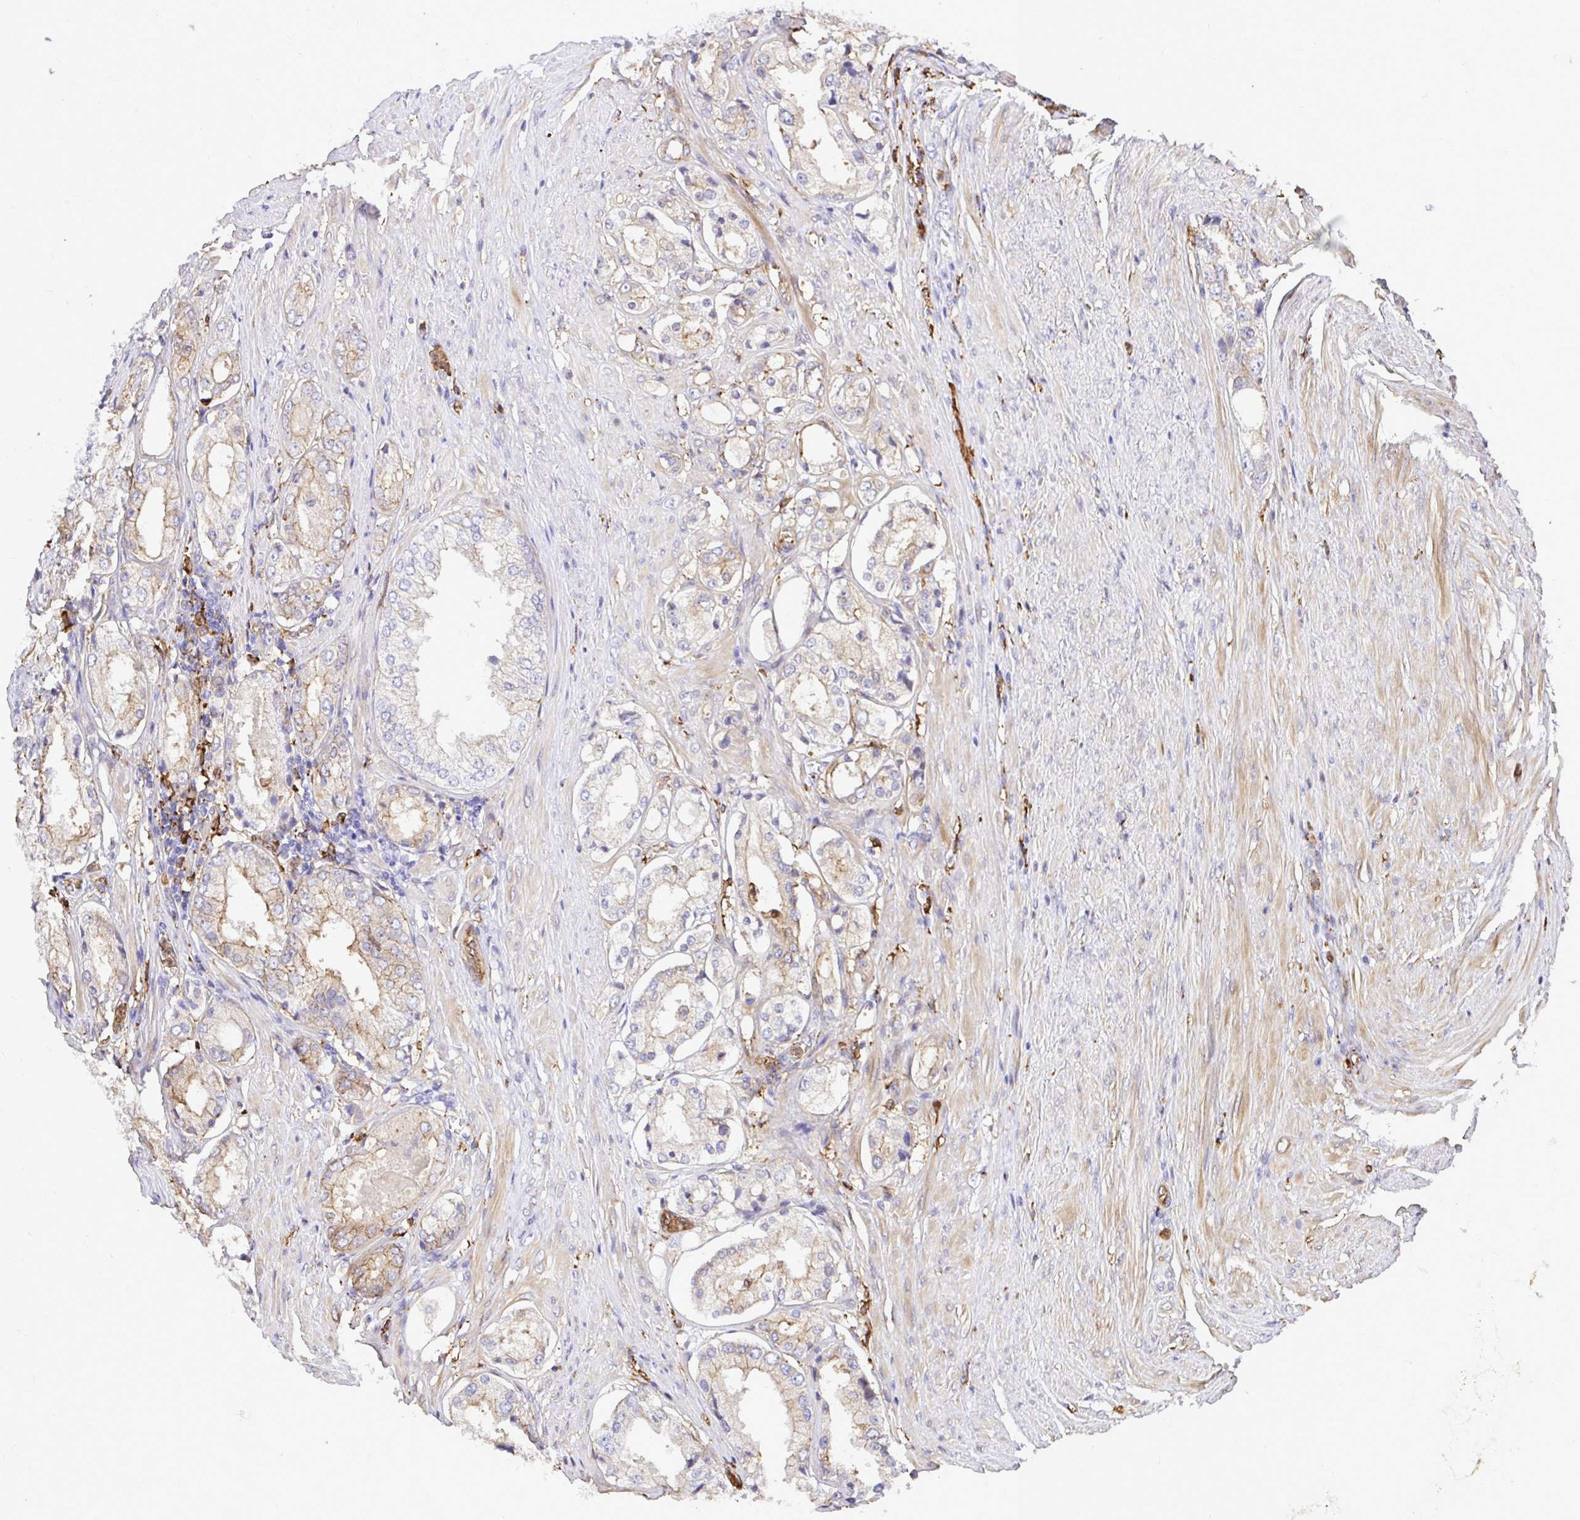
{"staining": {"intensity": "weak", "quantity": "25%-75%", "location": "cytoplasmic/membranous"}, "tissue": "prostate cancer", "cell_type": "Tumor cells", "image_type": "cancer", "snomed": [{"axis": "morphology", "description": "Adenocarcinoma, Low grade"}, {"axis": "topography", "description": "Prostate"}], "caption": "This image displays immunohistochemistry (IHC) staining of human prostate cancer (low-grade adenocarcinoma), with low weak cytoplasmic/membranous positivity in about 25%-75% of tumor cells.", "gene": "GSN", "patient": {"sex": "male", "age": 68}}